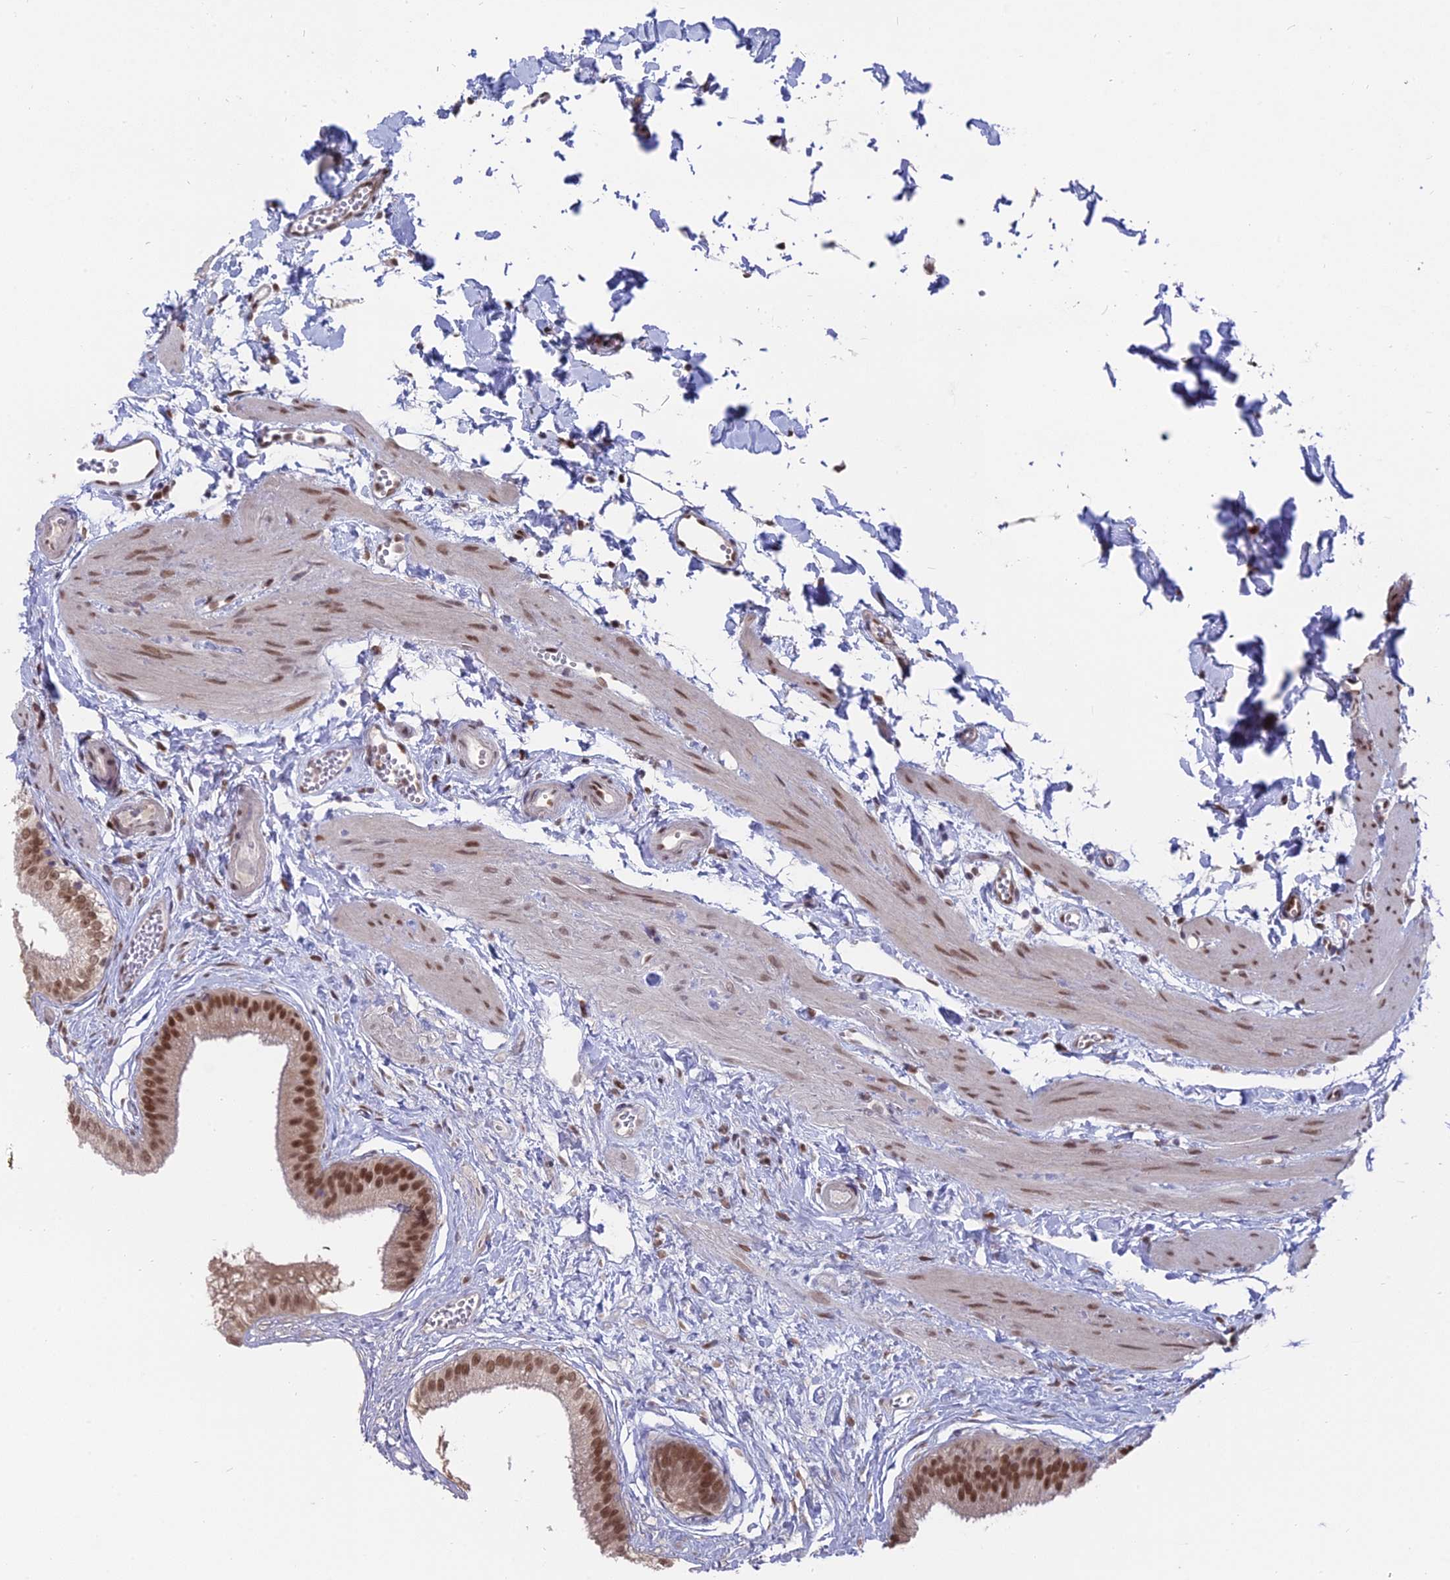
{"staining": {"intensity": "moderate", "quantity": ">75%", "location": "nuclear"}, "tissue": "gallbladder", "cell_type": "Glandular cells", "image_type": "normal", "snomed": [{"axis": "morphology", "description": "Normal tissue, NOS"}, {"axis": "topography", "description": "Gallbladder"}], "caption": "The histopathology image shows immunohistochemical staining of normal gallbladder. There is moderate nuclear expression is appreciated in approximately >75% of glandular cells.", "gene": "NR1H3", "patient": {"sex": "female", "age": 54}}